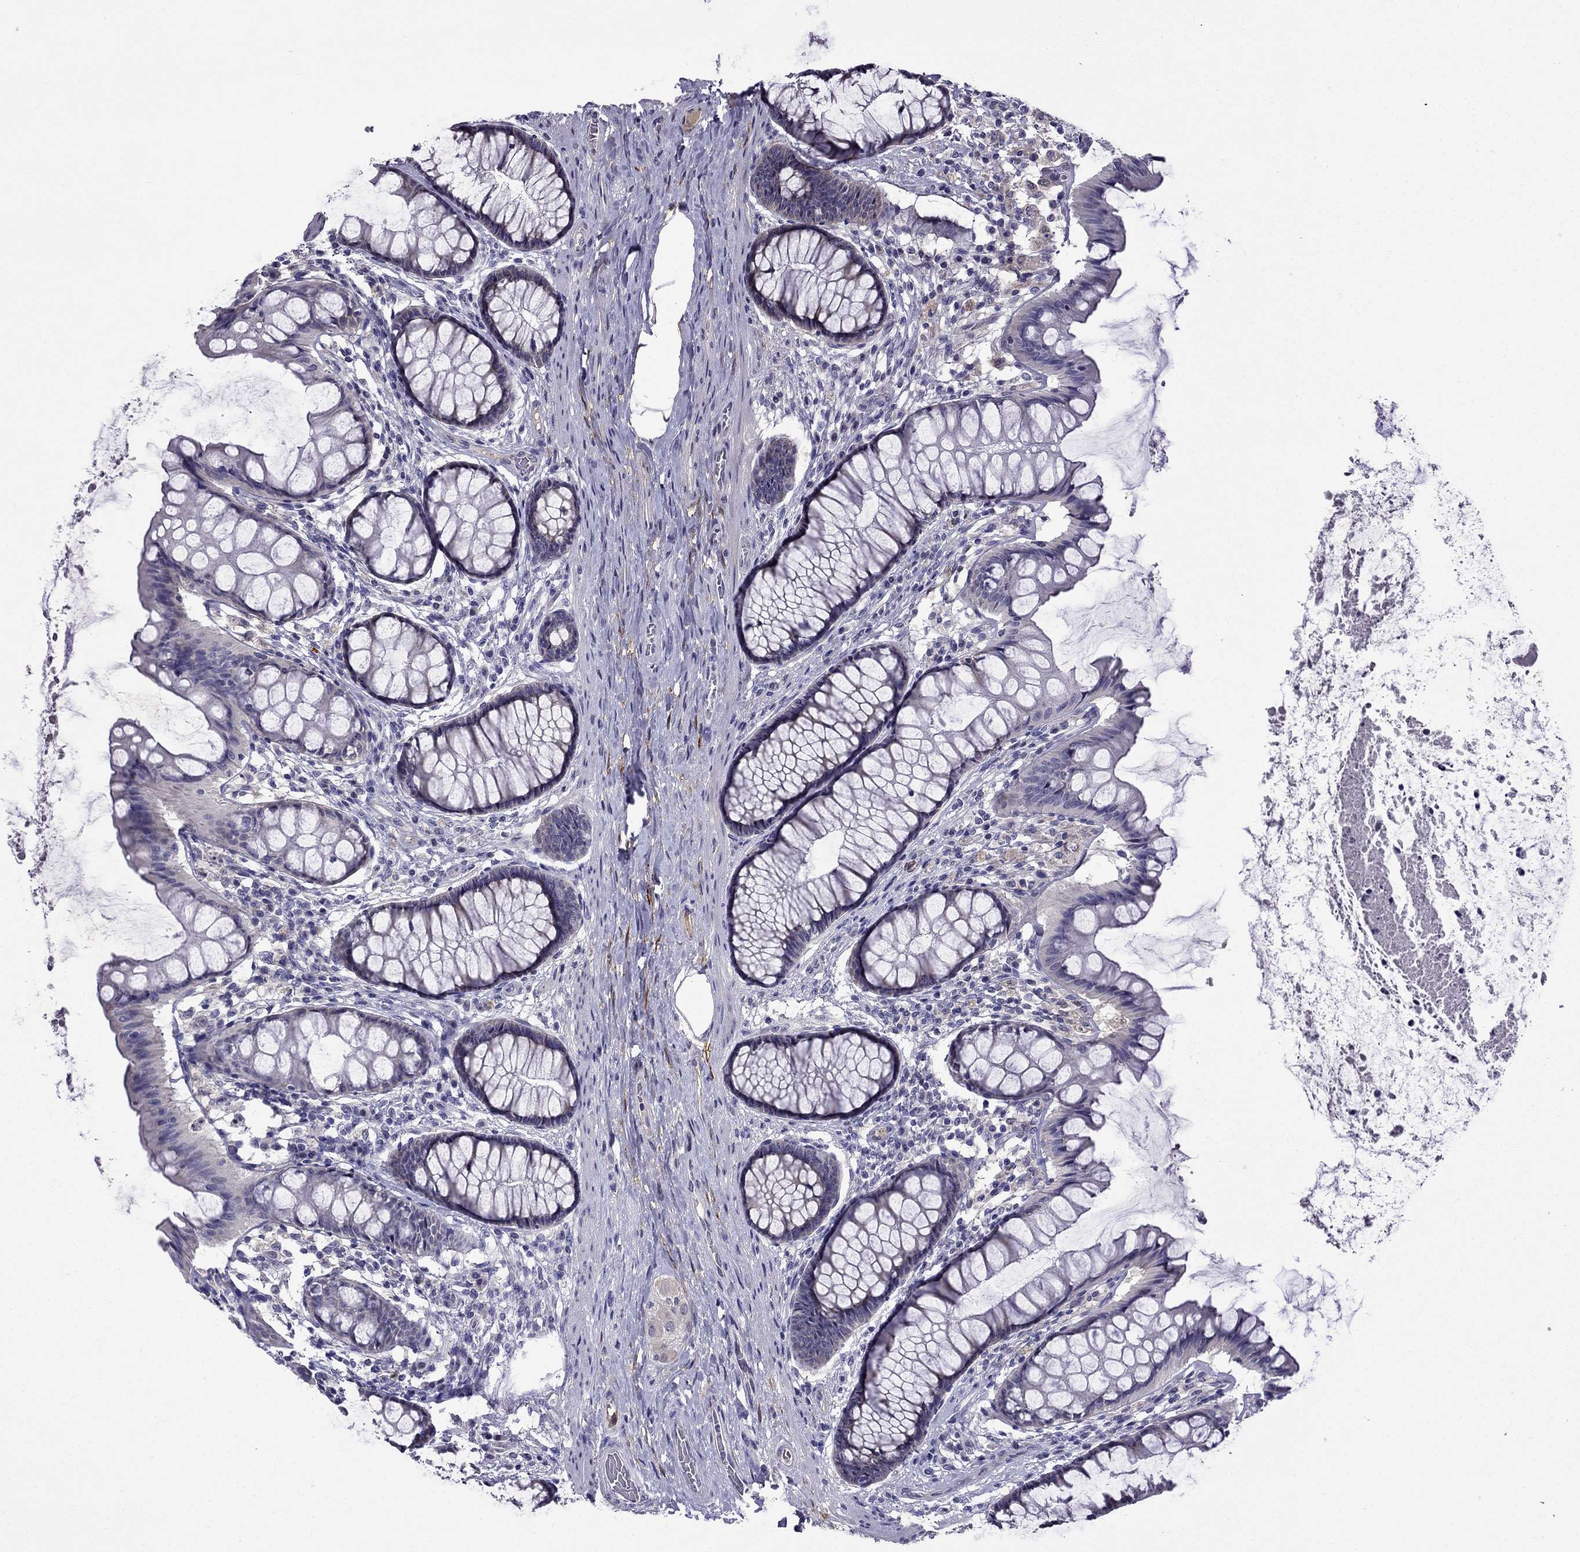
{"staining": {"intensity": "negative", "quantity": "none", "location": "none"}, "tissue": "colon", "cell_type": "Endothelial cells", "image_type": "normal", "snomed": [{"axis": "morphology", "description": "Normal tissue, NOS"}, {"axis": "topography", "description": "Colon"}], "caption": "Immunohistochemistry photomicrograph of normal colon stained for a protein (brown), which shows no positivity in endothelial cells. (Immunohistochemistry, brightfield microscopy, high magnification).", "gene": "PI16", "patient": {"sex": "female", "age": 65}}